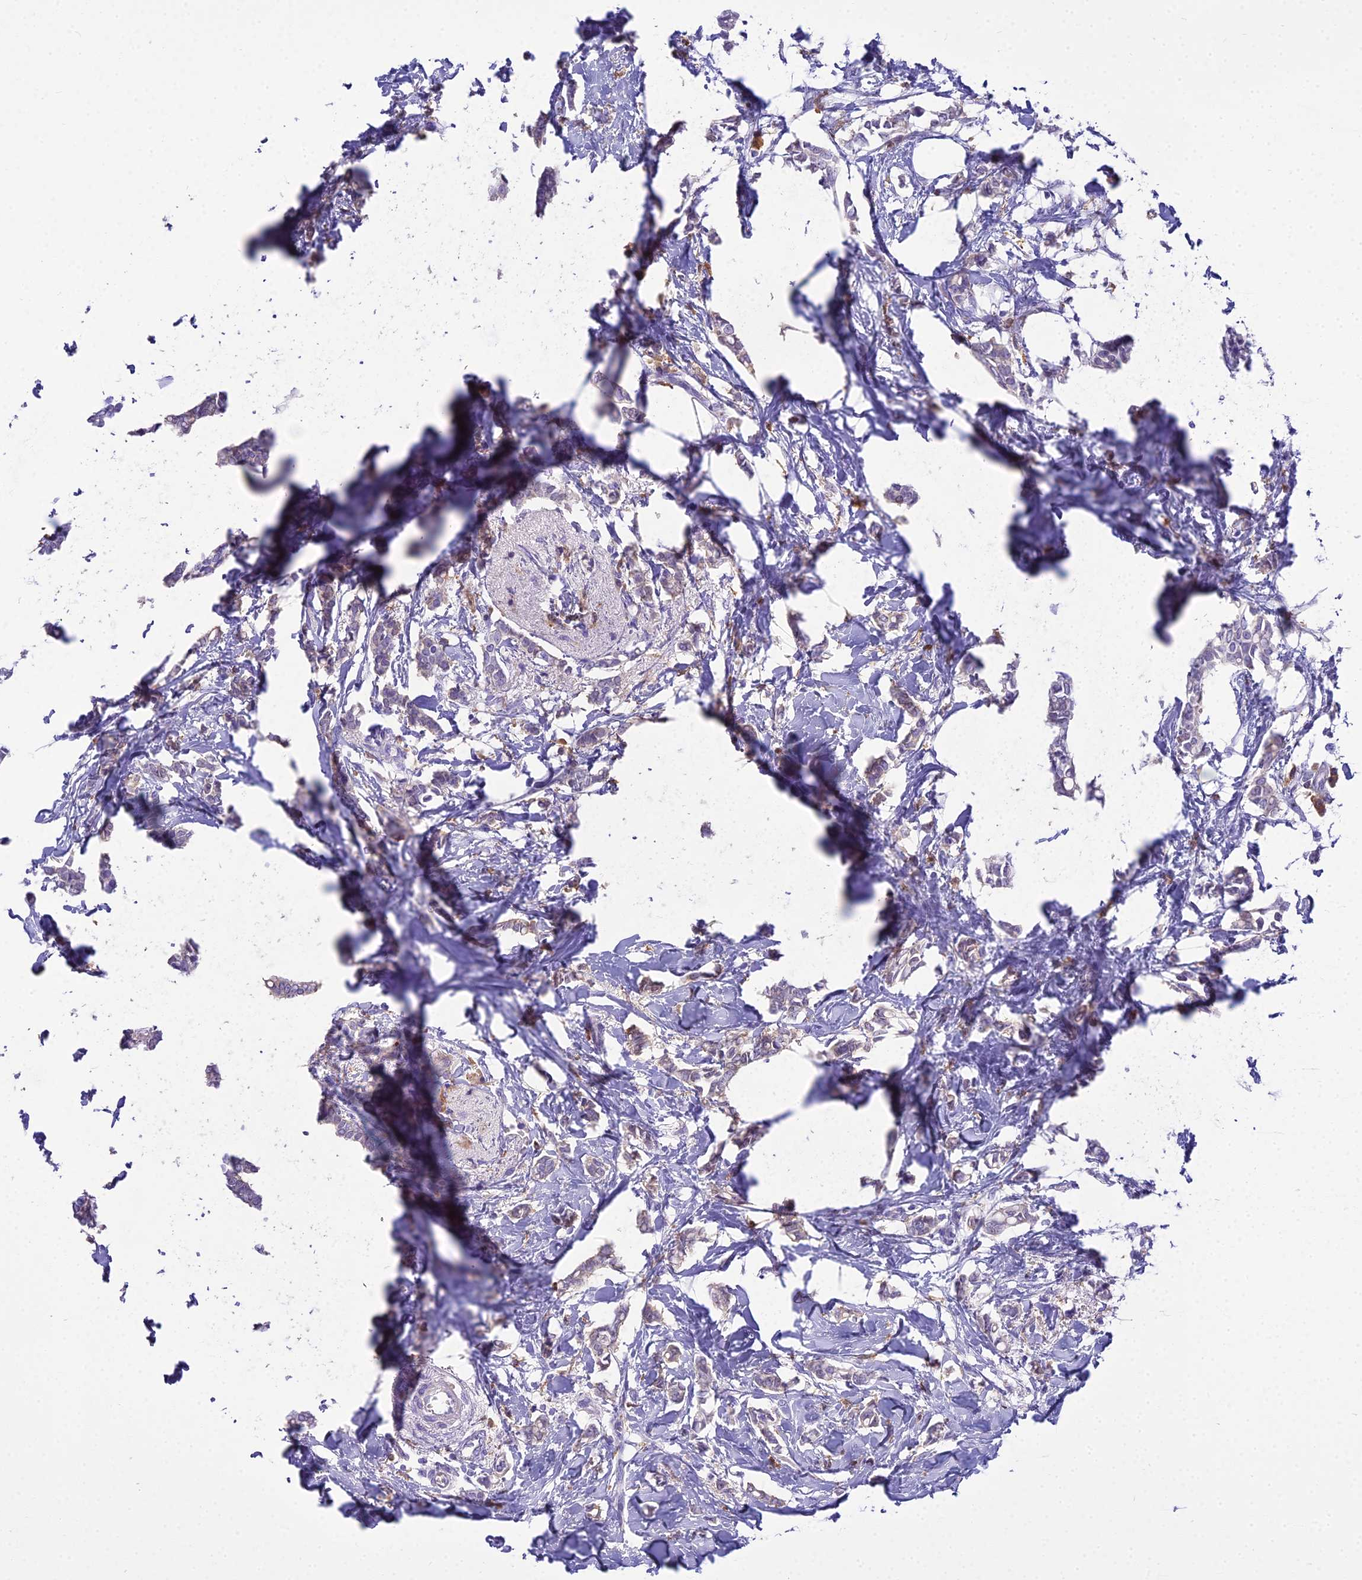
{"staining": {"intensity": "negative", "quantity": "none", "location": "none"}, "tissue": "breast cancer", "cell_type": "Tumor cells", "image_type": "cancer", "snomed": [{"axis": "morphology", "description": "Duct carcinoma"}, {"axis": "topography", "description": "Breast"}], "caption": "DAB (3,3'-diaminobenzidine) immunohistochemical staining of human breast intraductal carcinoma demonstrates no significant positivity in tumor cells.", "gene": "BLNK", "patient": {"sex": "female", "age": 41}}